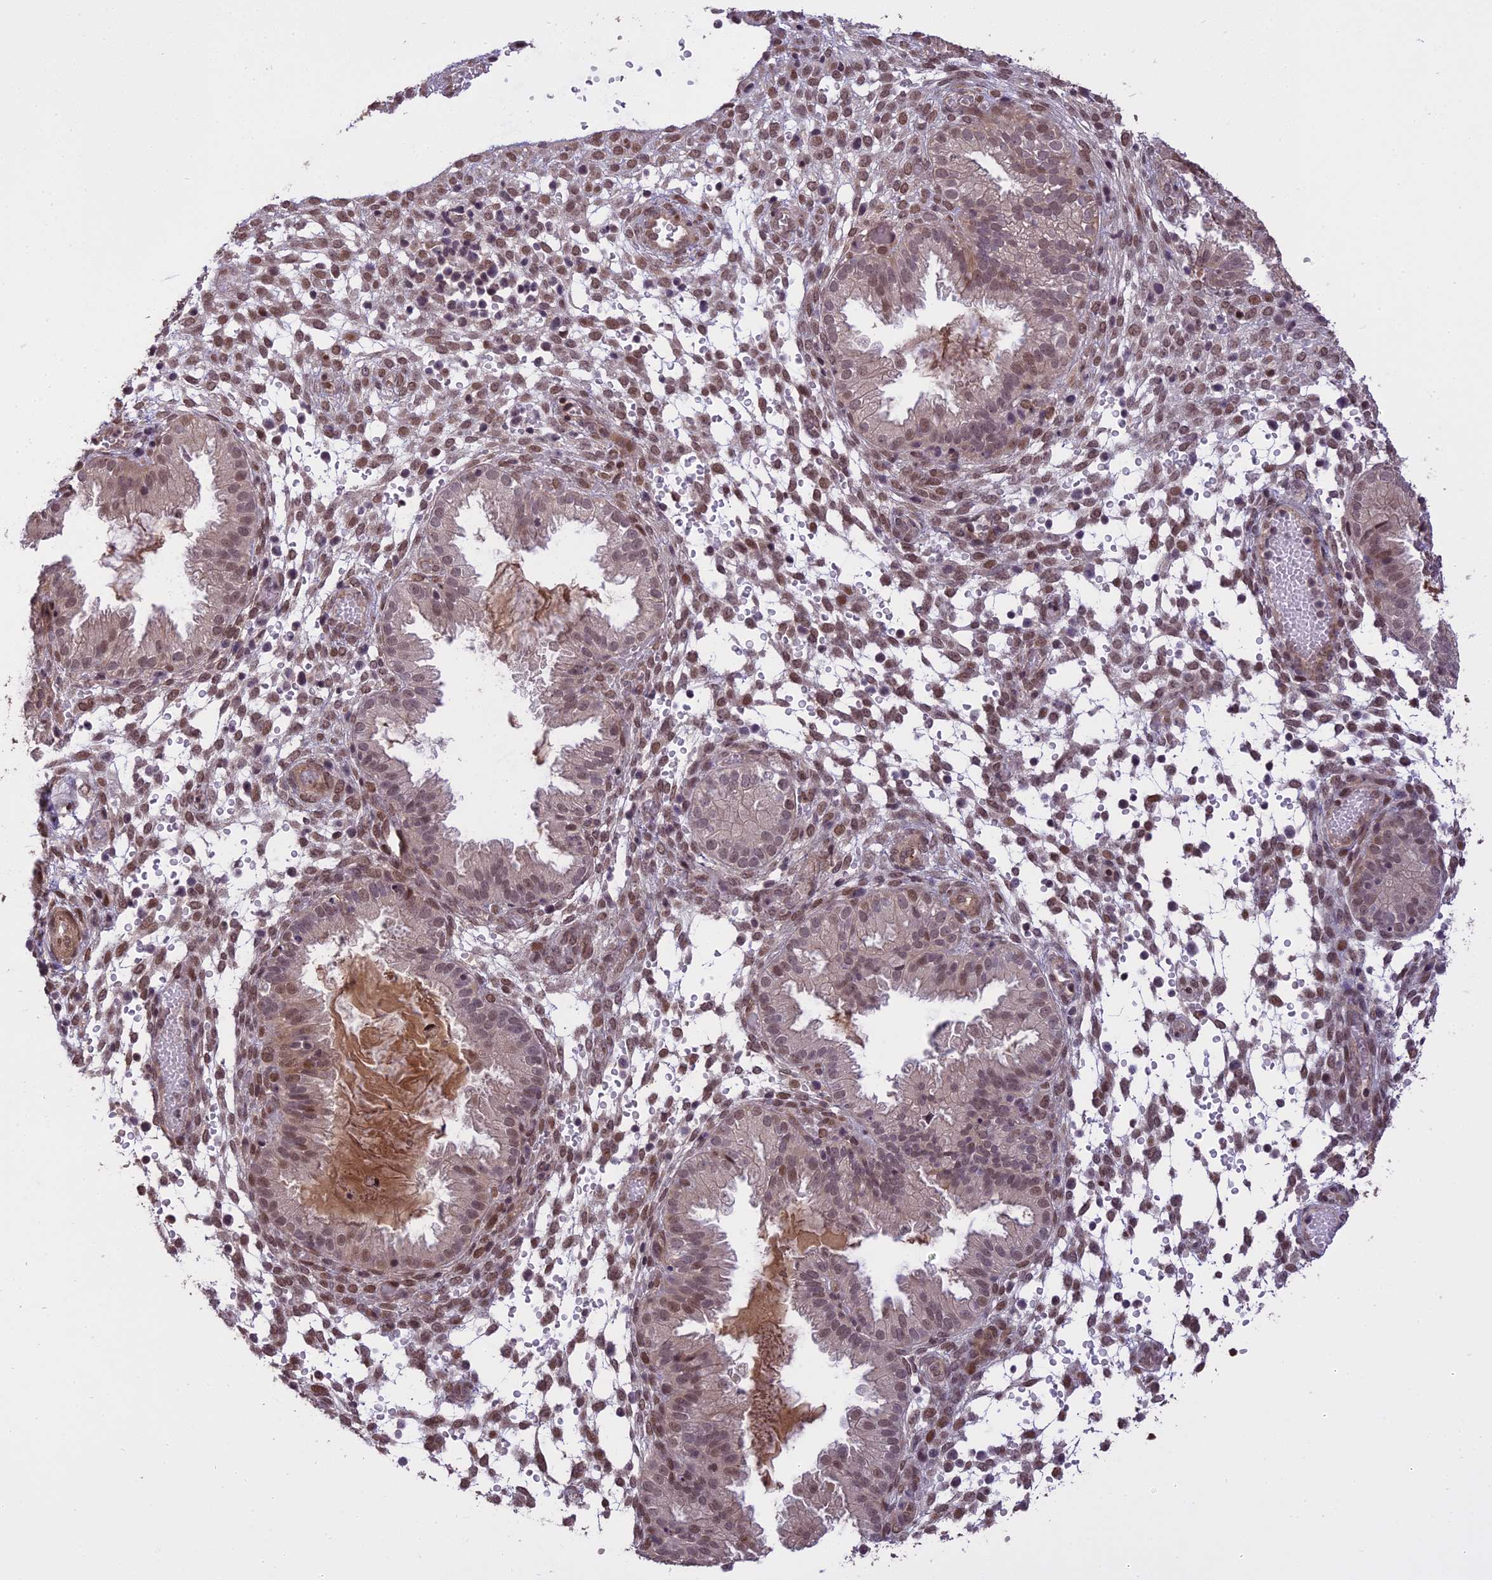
{"staining": {"intensity": "moderate", "quantity": "25%-75%", "location": "nuclear"}, "tissue": "endometrium", "cell_type": "Cells in endometrial stroma", "image_type": "normal", "snomed": [{"axis": "morphology", "description": "Normal tissue, NOS"}, {"axis": "topography", "description": "Endometrium"}], "caption": "Immunohistochemistry of unremarkable endometrium displays medium levels of moderate nuclear expression in approximately 25%-75% of cells in endometrial stroma. Nuclei are stained in blue.", "gene": "PRELID2", "patient": {"sex": "female", "age": 33}}